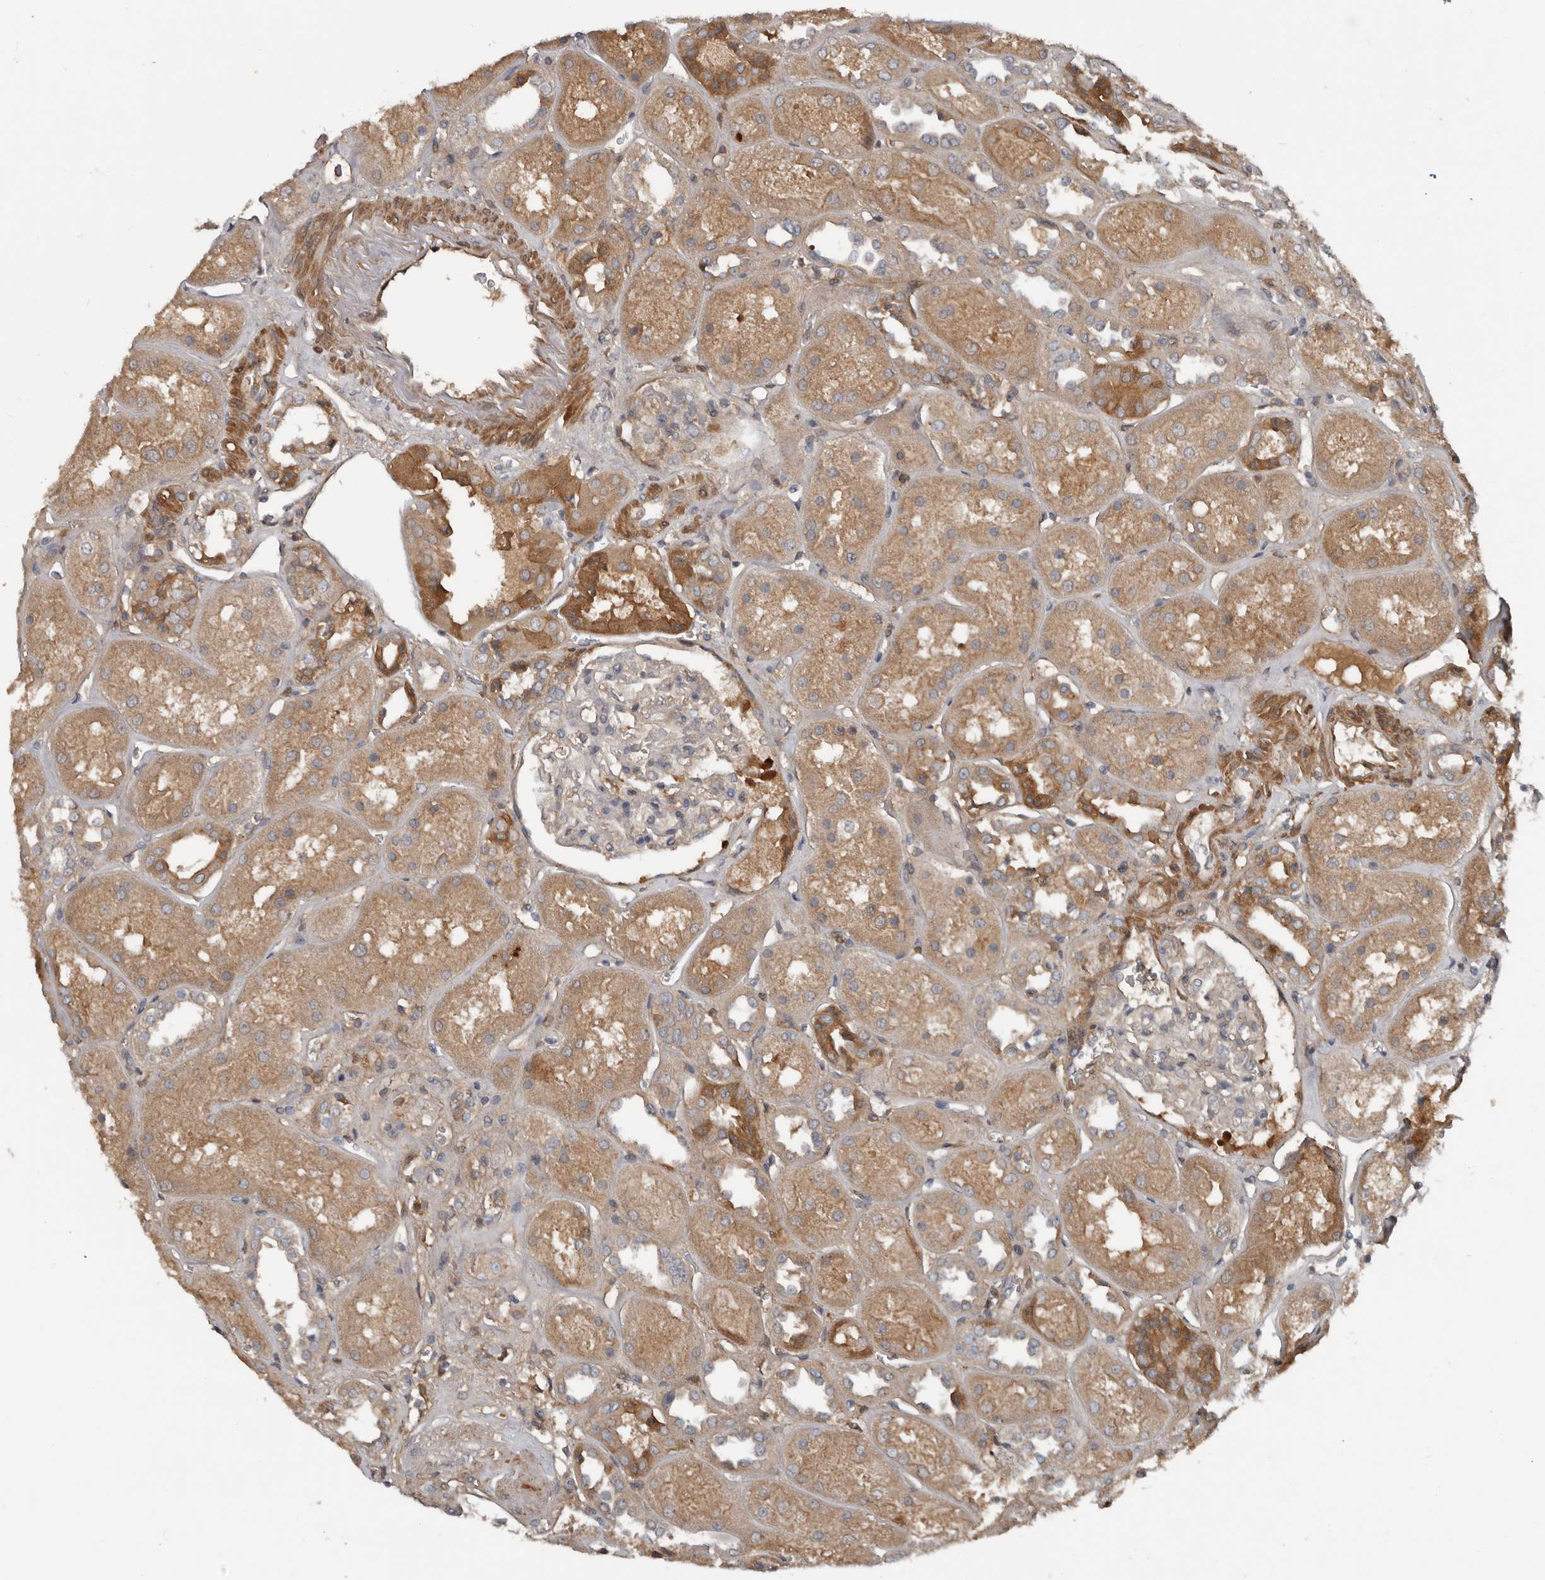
{"staining": {"intensity": "weak", "quantity": "<25%", "location": "cytoplasmic/membranous"}, "tissue": "kidney", "cell_type": "Cells in glomeruli", "image_type": "normal", "snomed": [{"axis": "morphology", "description": "Normal tissue, NOS"}, {"axis": "topography", "description": "Kidney"}], "caption": "The micrograph exhibits no staining of cells in glomeruli in unremarkable kidney.", "gene": "DNAJB4", "patient": {"sex": "male", "age": 70}}